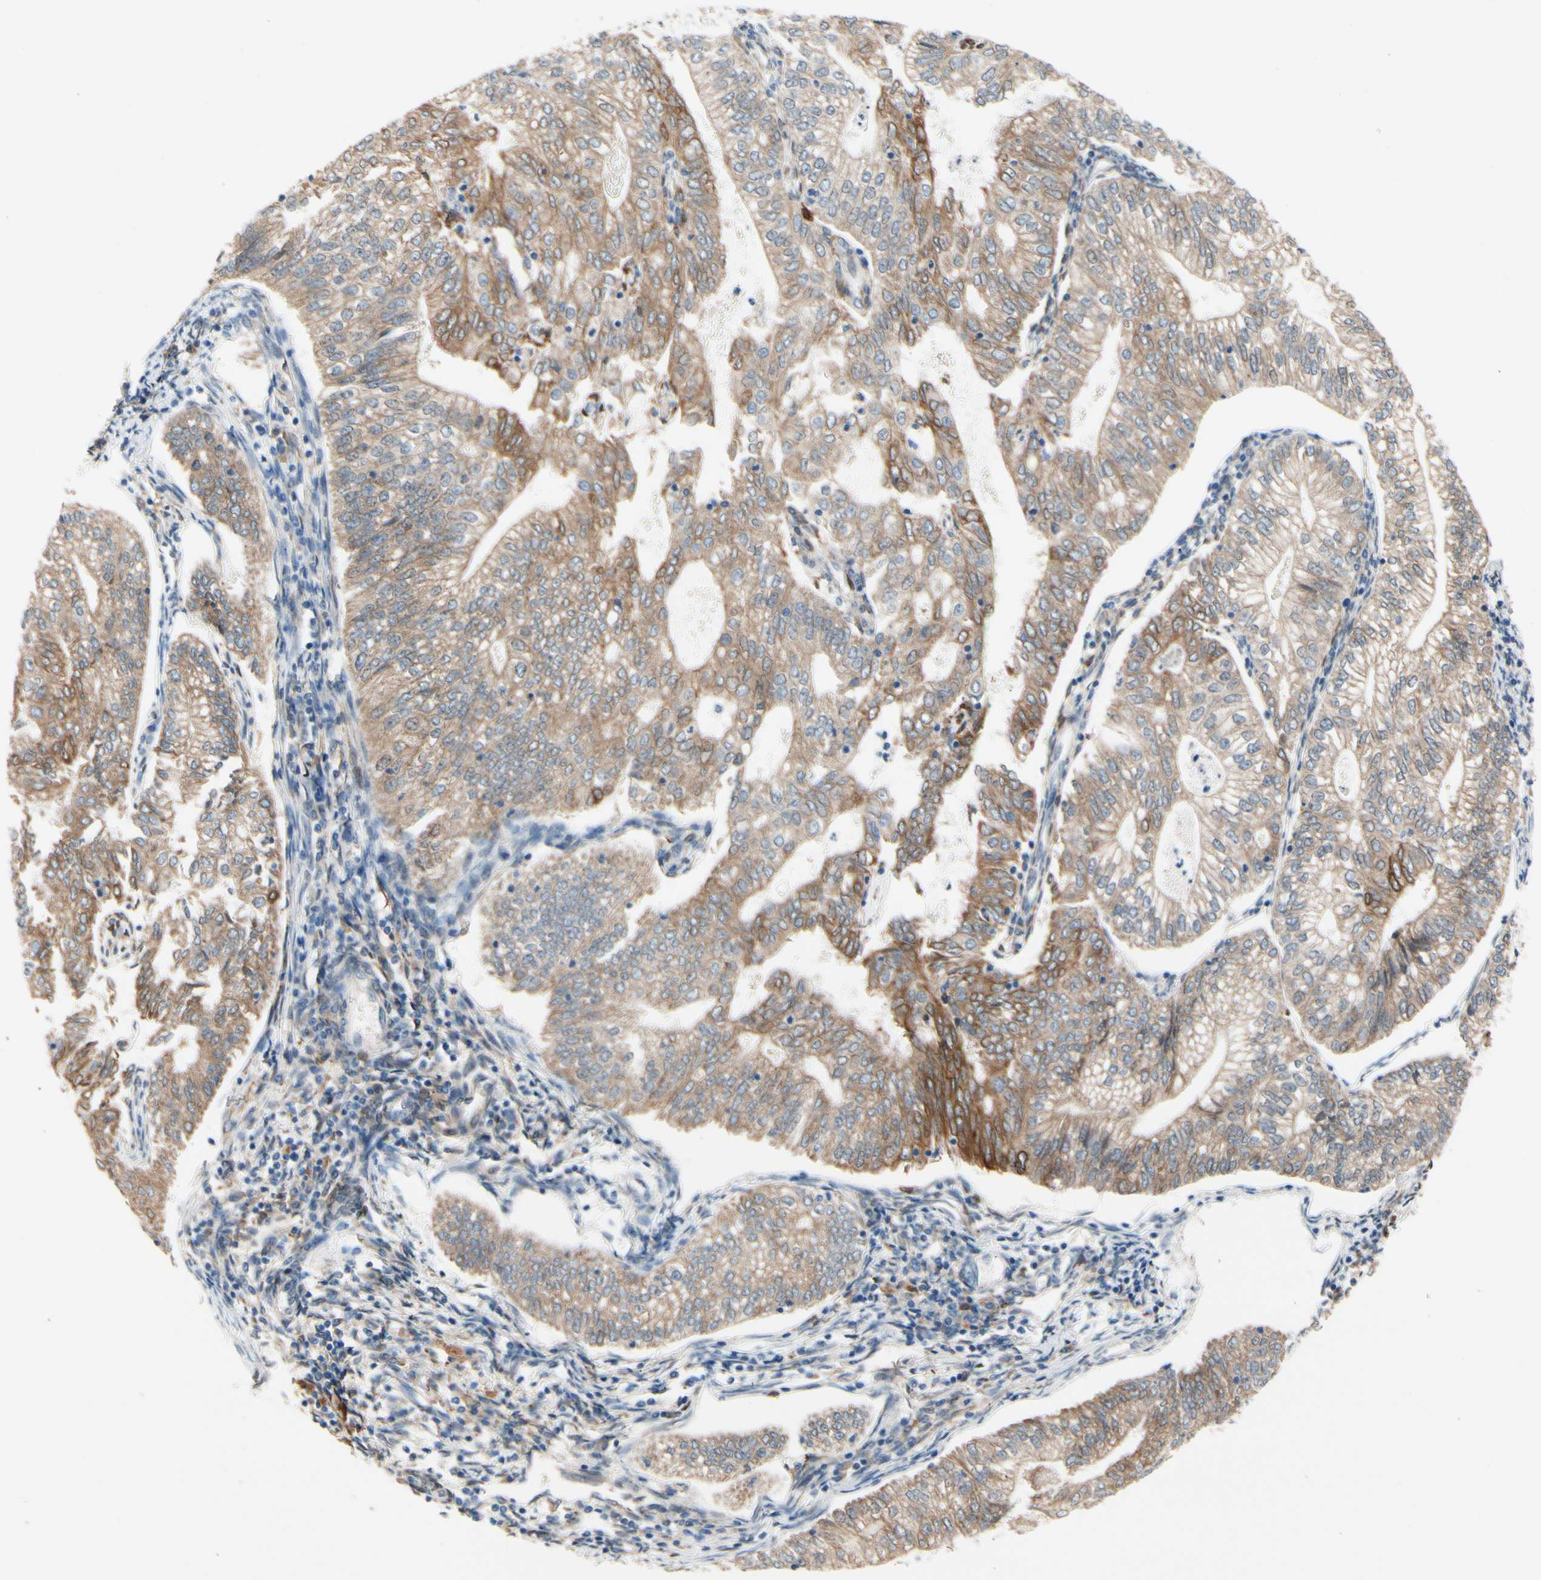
{"staining": {"intensity": "moderate", "quantity": ">75%", "location": "cytoplasmic/membranous"}, "tissue": "endometrial cancer", "cell_type": "Tumor cells", "image_type": "cancer", "snomed": [{"axis": "morphology", "description": "Adenocarcinoma, NOS"}, {"axis": "topography", "description": "Endometrium"}], "caption": "Endometrial cancer stained for a protein (brown) shows moderate cytoplasmic/membranous positive expression in approximately >75% of tumor cells.", "gene": "PRXL2A", "patient": {"sex": "female", "age": 69}}